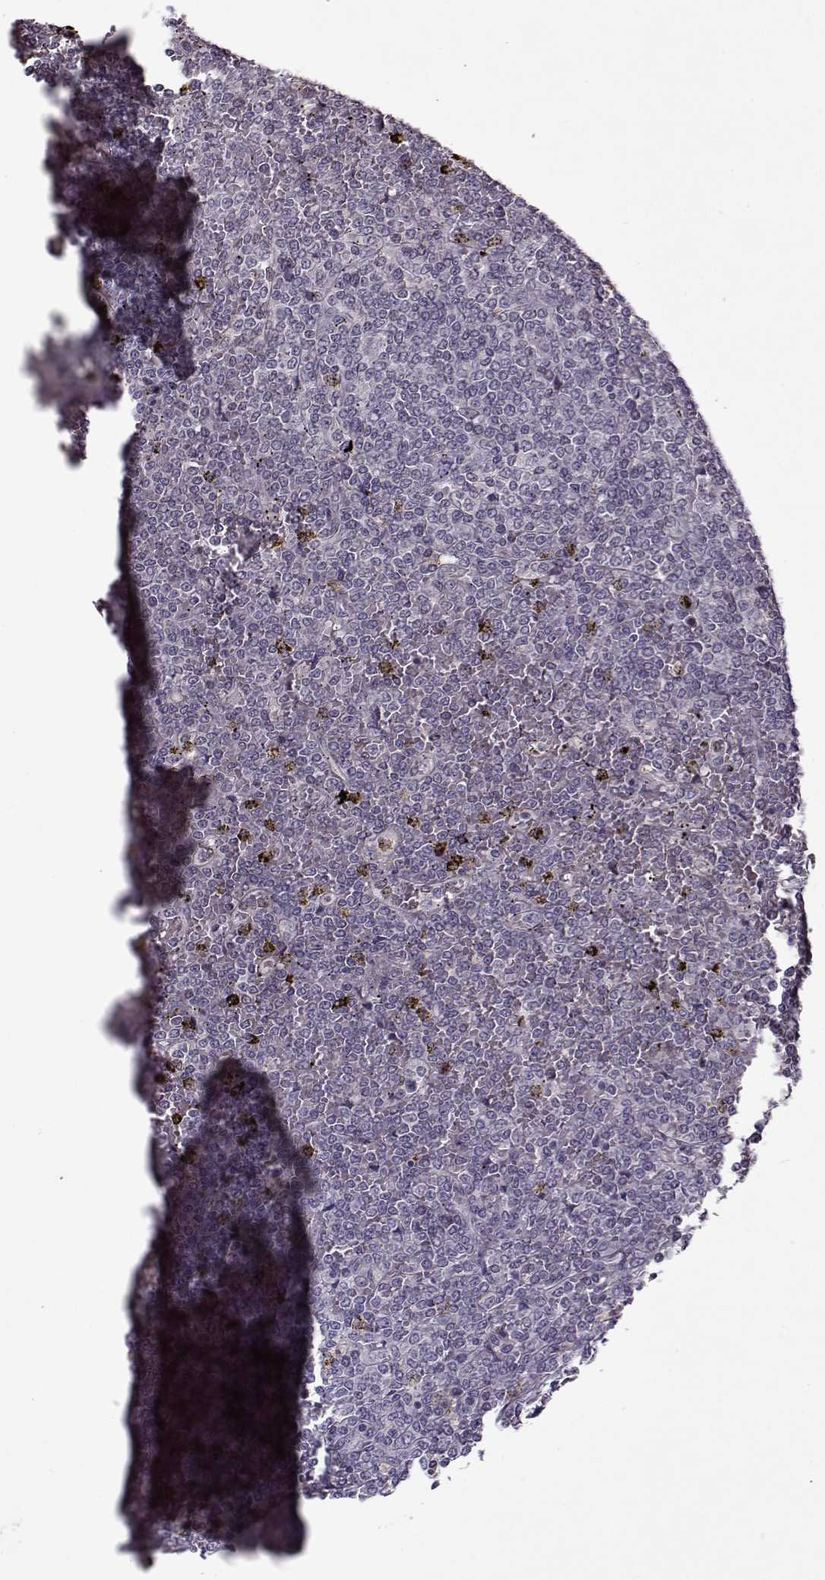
{"staining": {"intensity": "negative", "quantity": "none", "location": "none"}, "tissue": "lymphoma", "cell_type": "Tumor cells", "image_type": "cancer", "snomed": [{"axis": "morphology", "description": "Malignant lymphoma, non-Hodgkin's type, Low grade"}, {"axis": "topography", "description": "Spleen"}], "caption": "The photomicrograph demonstrates no staining of tumor cells in lymphoma.", "gene": "KRT9", "patient": {"sex": "female", "age": 19}}